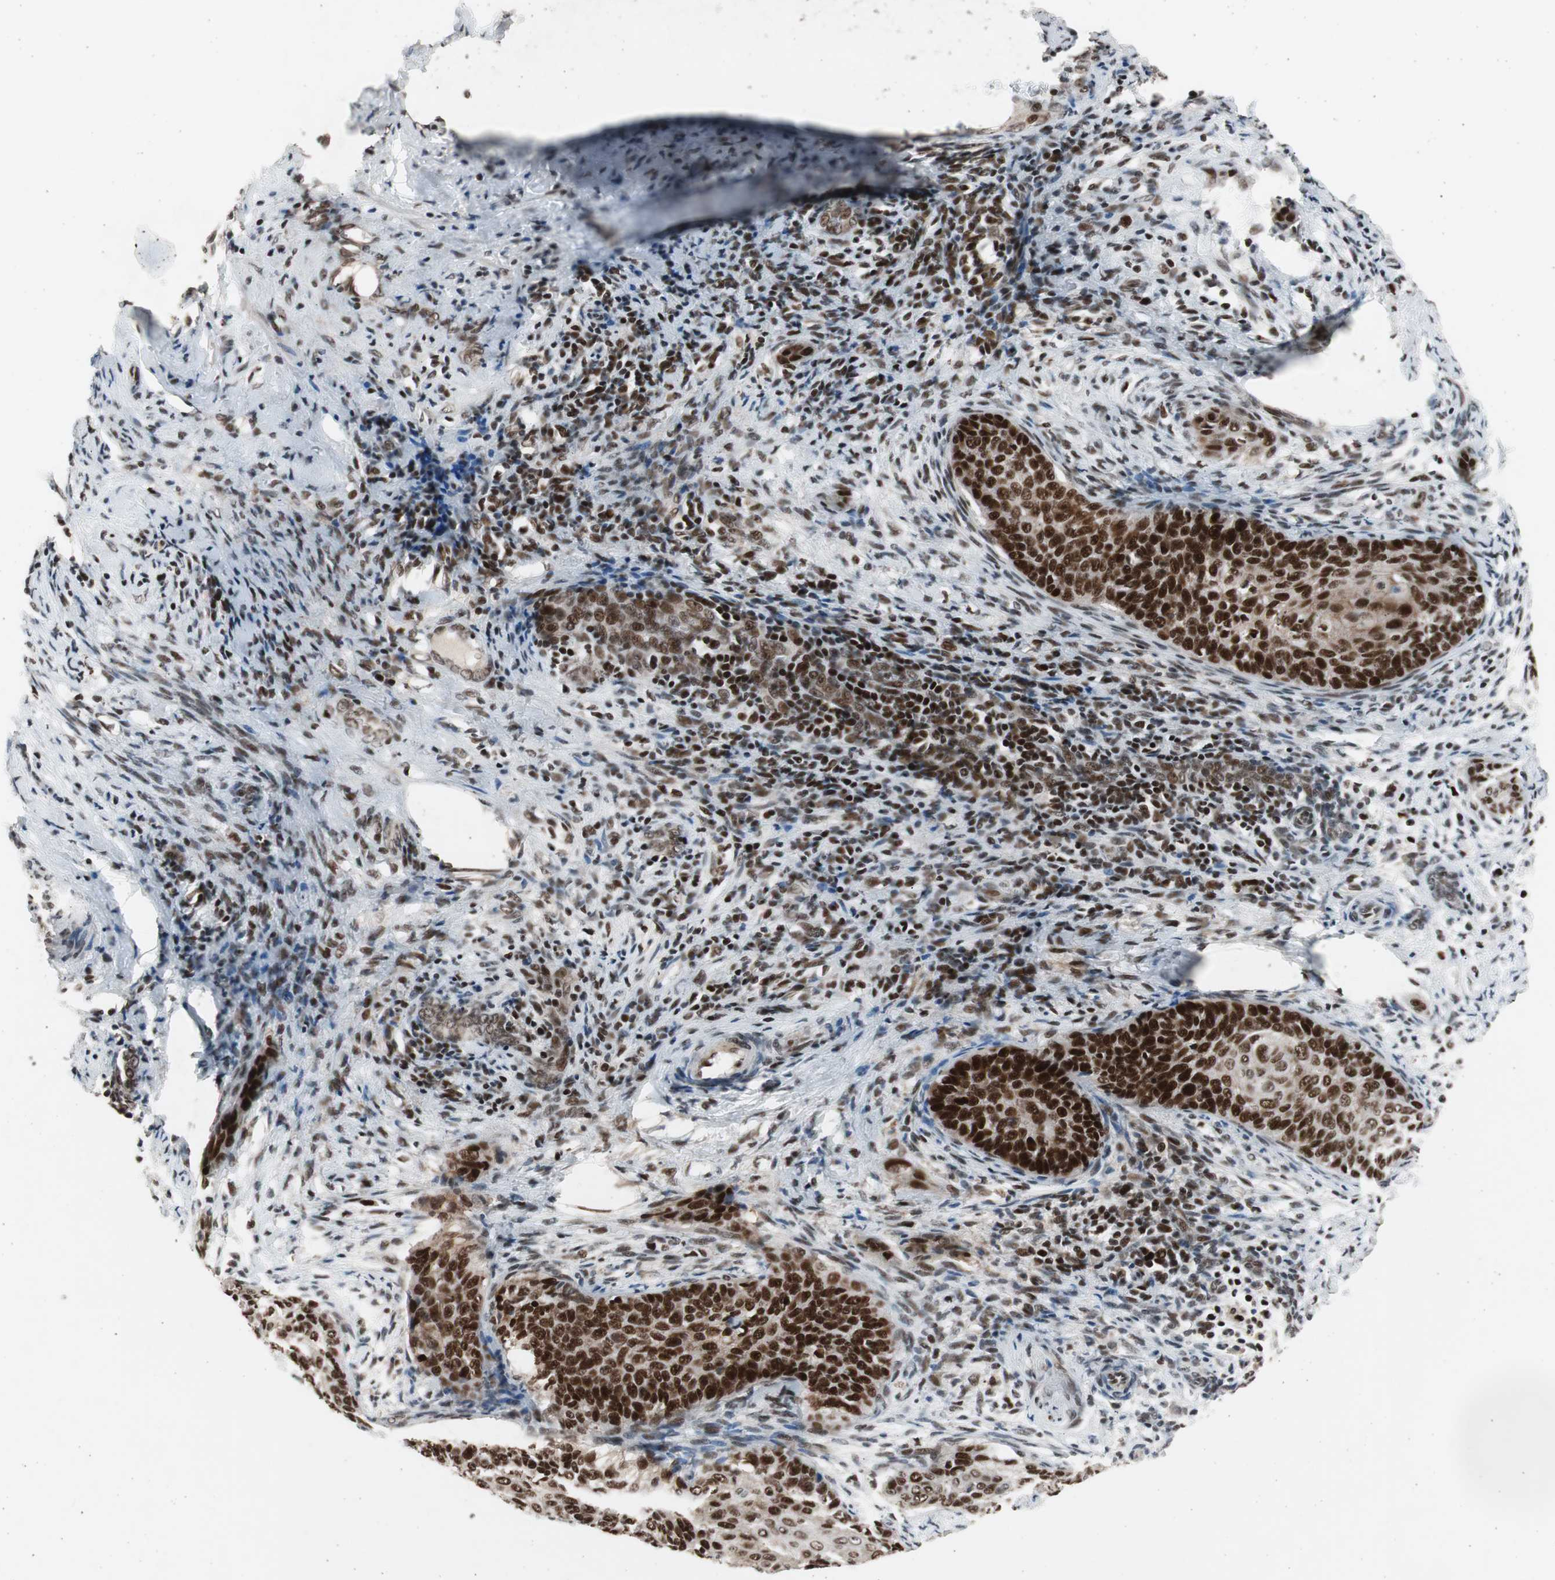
{"staining": {"intensity": "strong", "quantity": ">75%", "location": "nuclear"}, "tissue": "cervical cancer", "cell_type": "Tumor cells", "image_type": "cancer", "snomed": [{"axis": "morphology", "description": "Squamous cell carcinoma, NOS"}, {"axis": "topography", "description": "Cervix"}], "caption": "Immunohistochemistry (IHC) of human cervical squamous cell carcinoma demonstrates high levels of strong nuclear staining in about >75% of tumor cells.", "gene": "RPA1", "patient": {"sex": "female", "age": 33}}